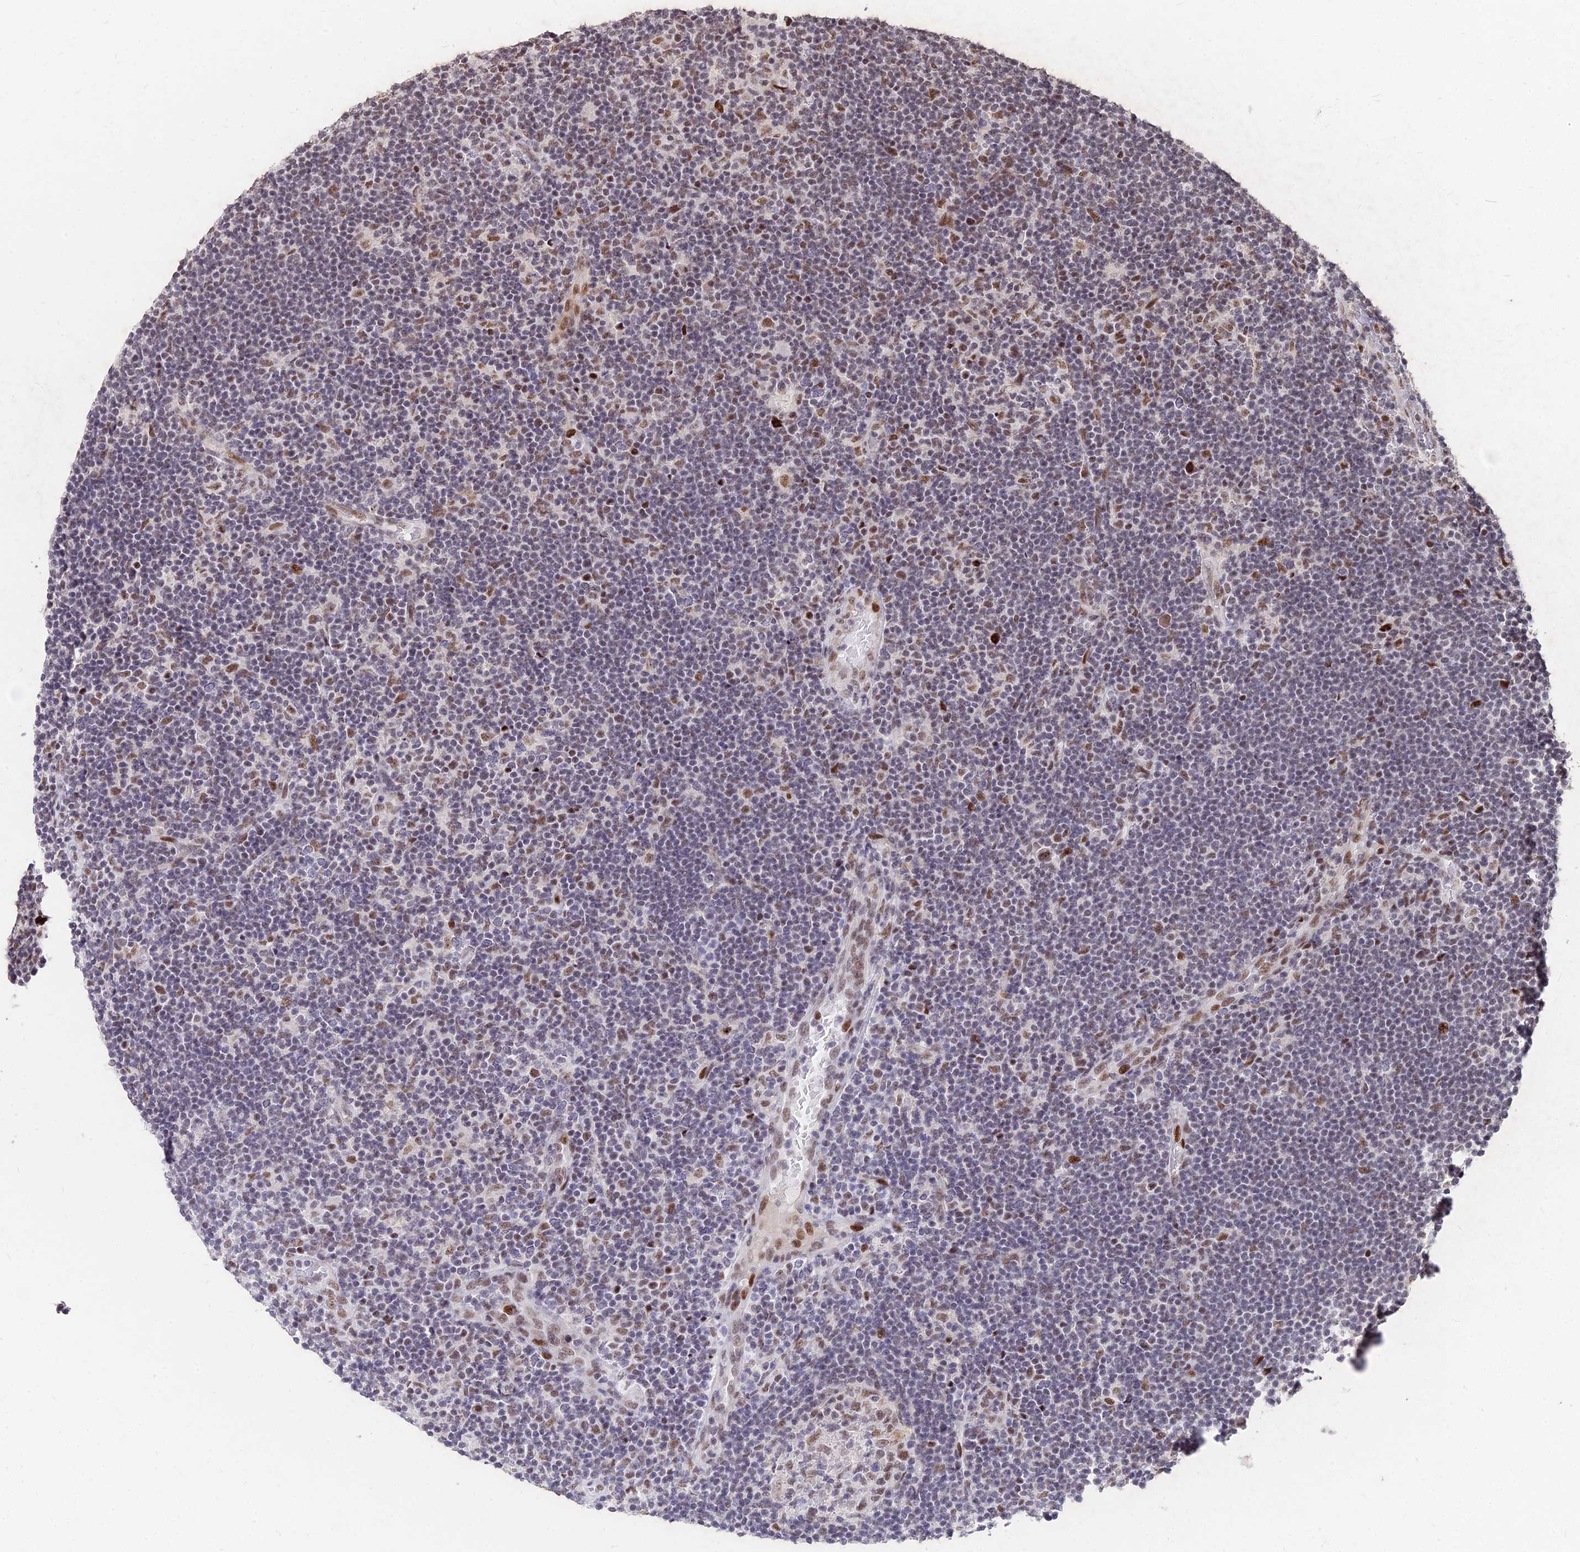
{"staining": {"intensity": "moderate", "quantity": ">75%", "location": "nuclear"}, "tissue": "lymphoma", "cell_type": "Tumor cells", "image_type": "cancer", "snomed": [{"axis": "morphology", "description": "Hodgkin's disease, NOS"}, {"axis": "topography", "description": "Lymph node"}], "caption": "Brown immunohistochemical staining in Hodgkin's disease shows moderate nuclear staining in about >75% of tumor cells.", "gene": "ZBED4", "patient": {"sex": "female", "age": 57}}